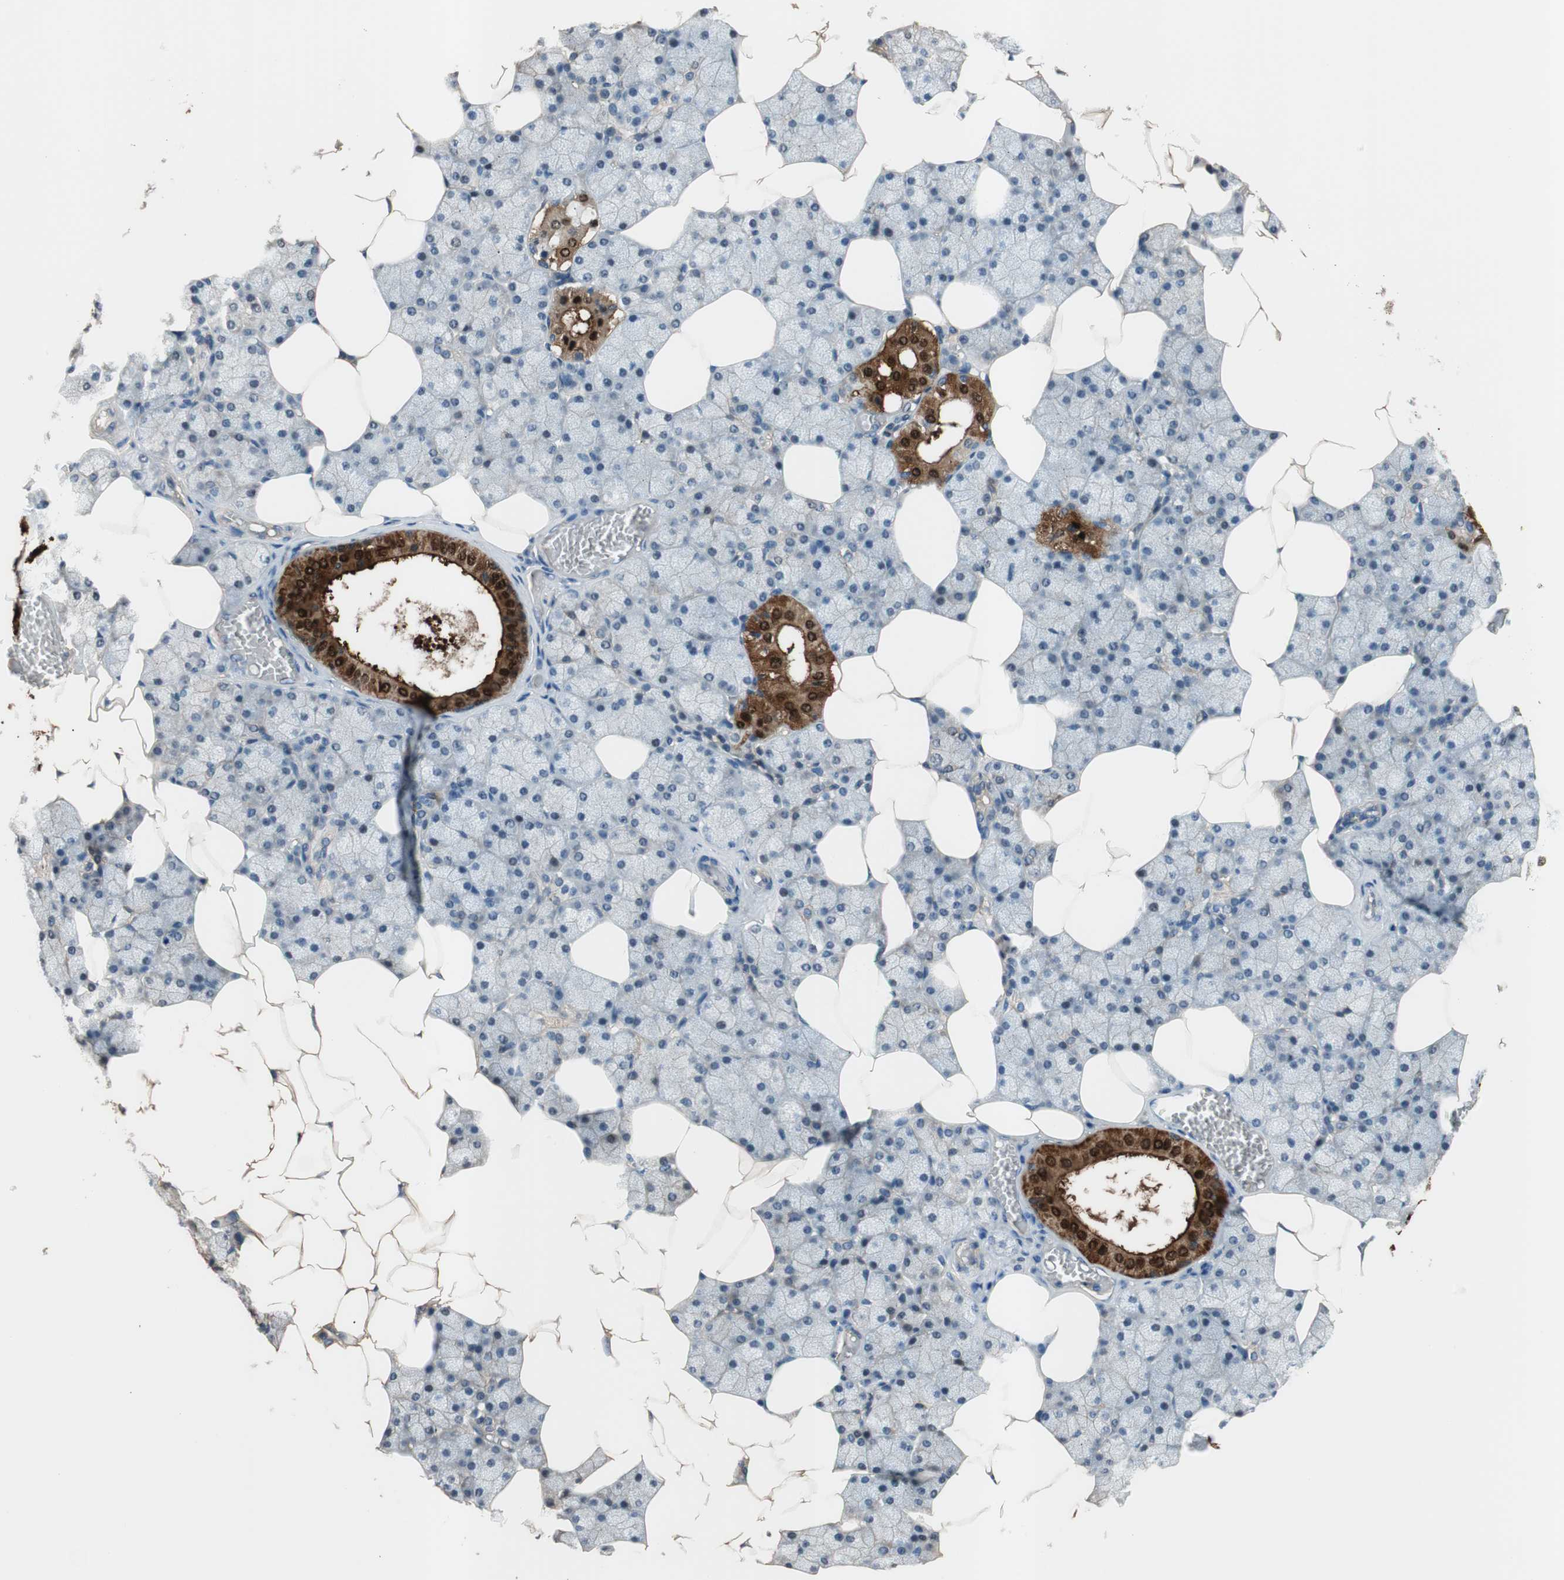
{"staining": {"intensity": "strong", "quantity": "<25%", "location": "cytoplasmic/membranous,nuclear"}, "tissue": "salivary gland", "cell_type": "Glandular cells", "image_type": "normal", "snomed": [{"axis": "morphology", "description": "Normal tissue, NOS"}, {"axis": "topography", "description": "Salivary gland"}], "caption": "Glandular cells demonstrate medium levels of strong cytoplasmic/membranous,nuclear positivity in about <25% of cells in unremarkable human salivary gland. (DAB IHC, brown staining for protein, blue staining for nuclei).", "gene": "CALML3", "patient": {"sex": "male", "age": 62}}